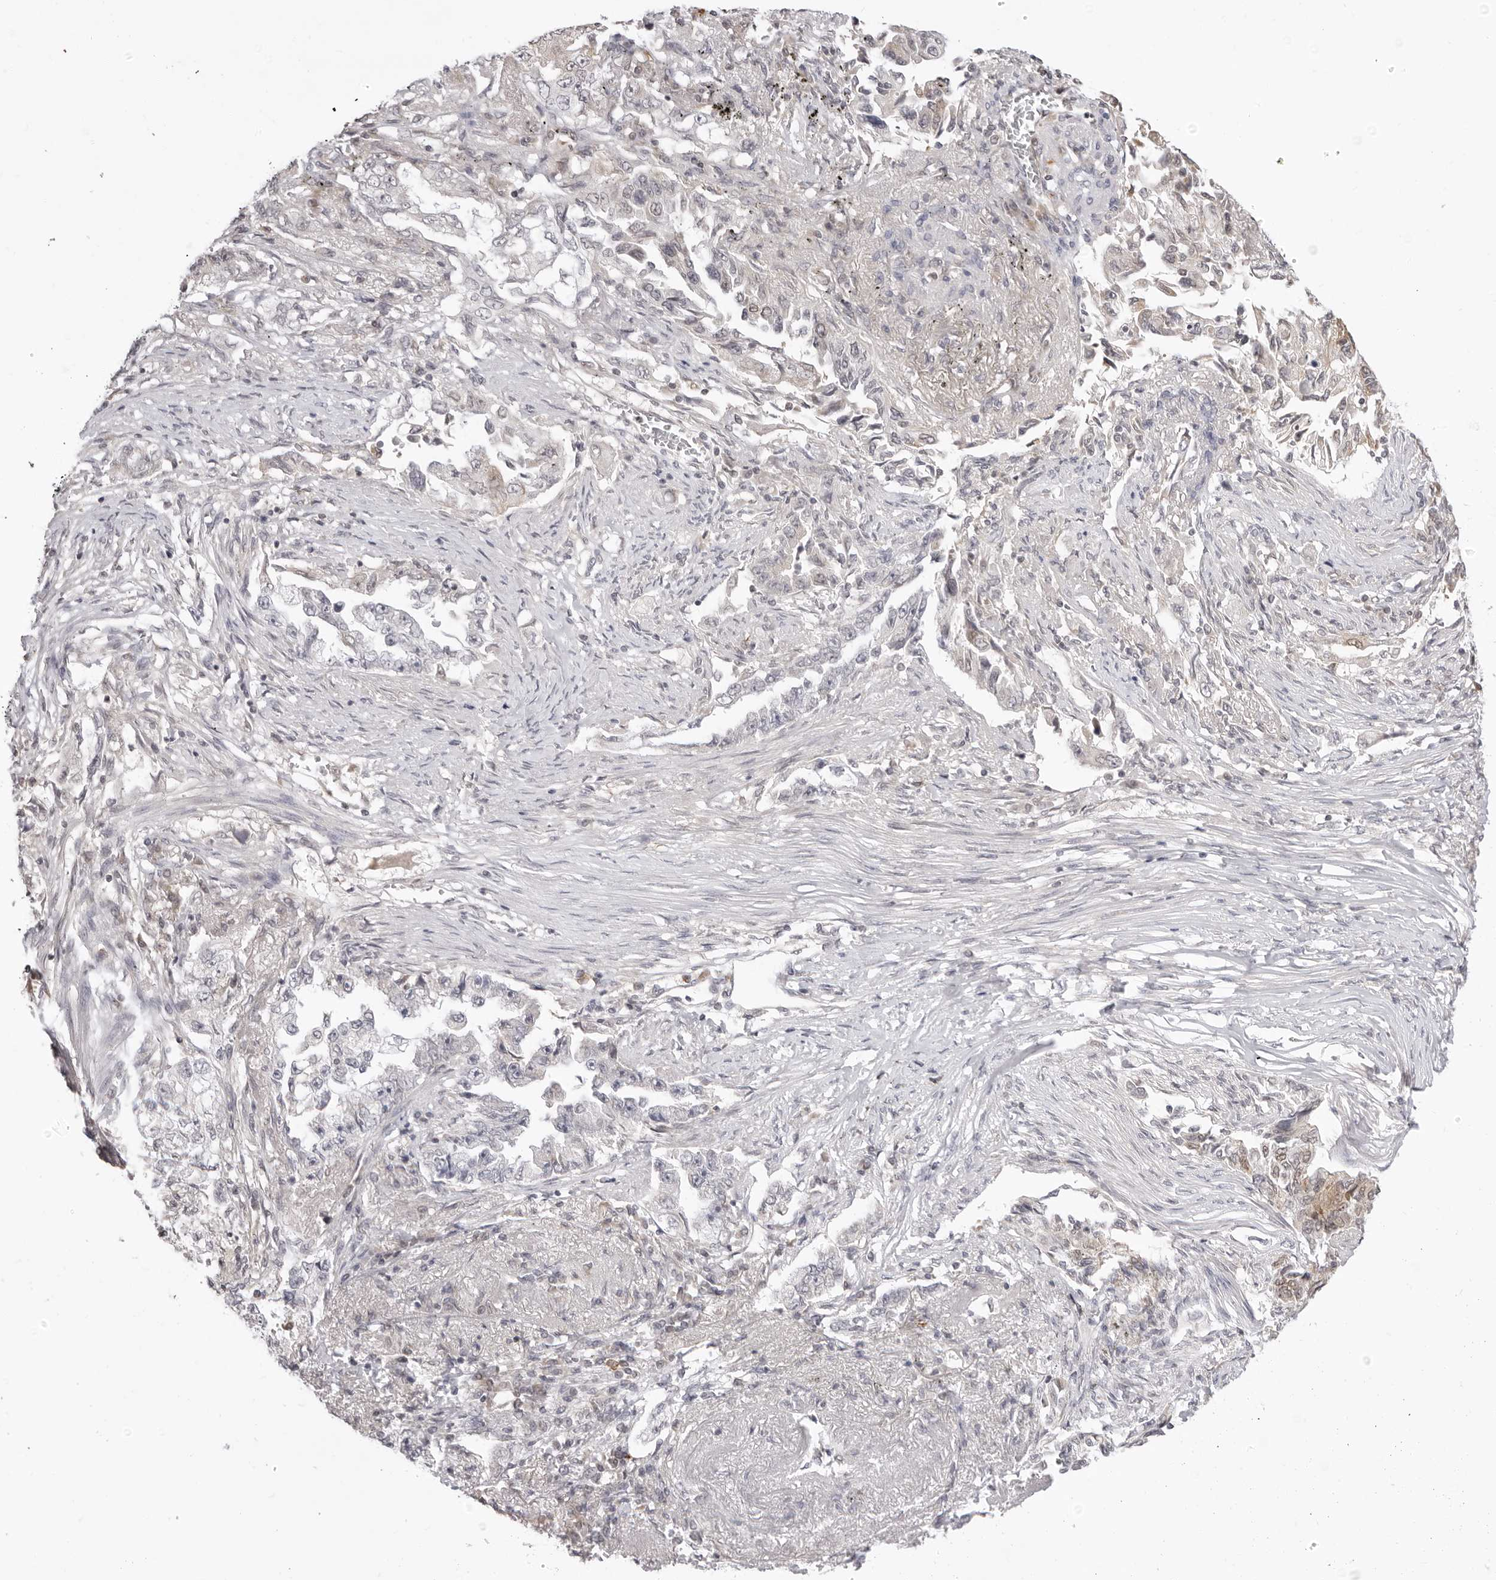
{"staining": {"intensity": "negative", "quantity": "none", "location": "none"}, "tissue": "lung cancer", "cell_type": "Tumor cells", "image_type": "cancer", "snomed": [{"axis": "morphology", "description": "Adenocarcinoma, NOS"}, {"axis": "topography", "description": "Lung"}], "caption": "Histopathology image shows no significant protein positivity in tumor cells of lung cancer.", "gene": "FDPS", "patient": {"sex": "female", "age": 51}}